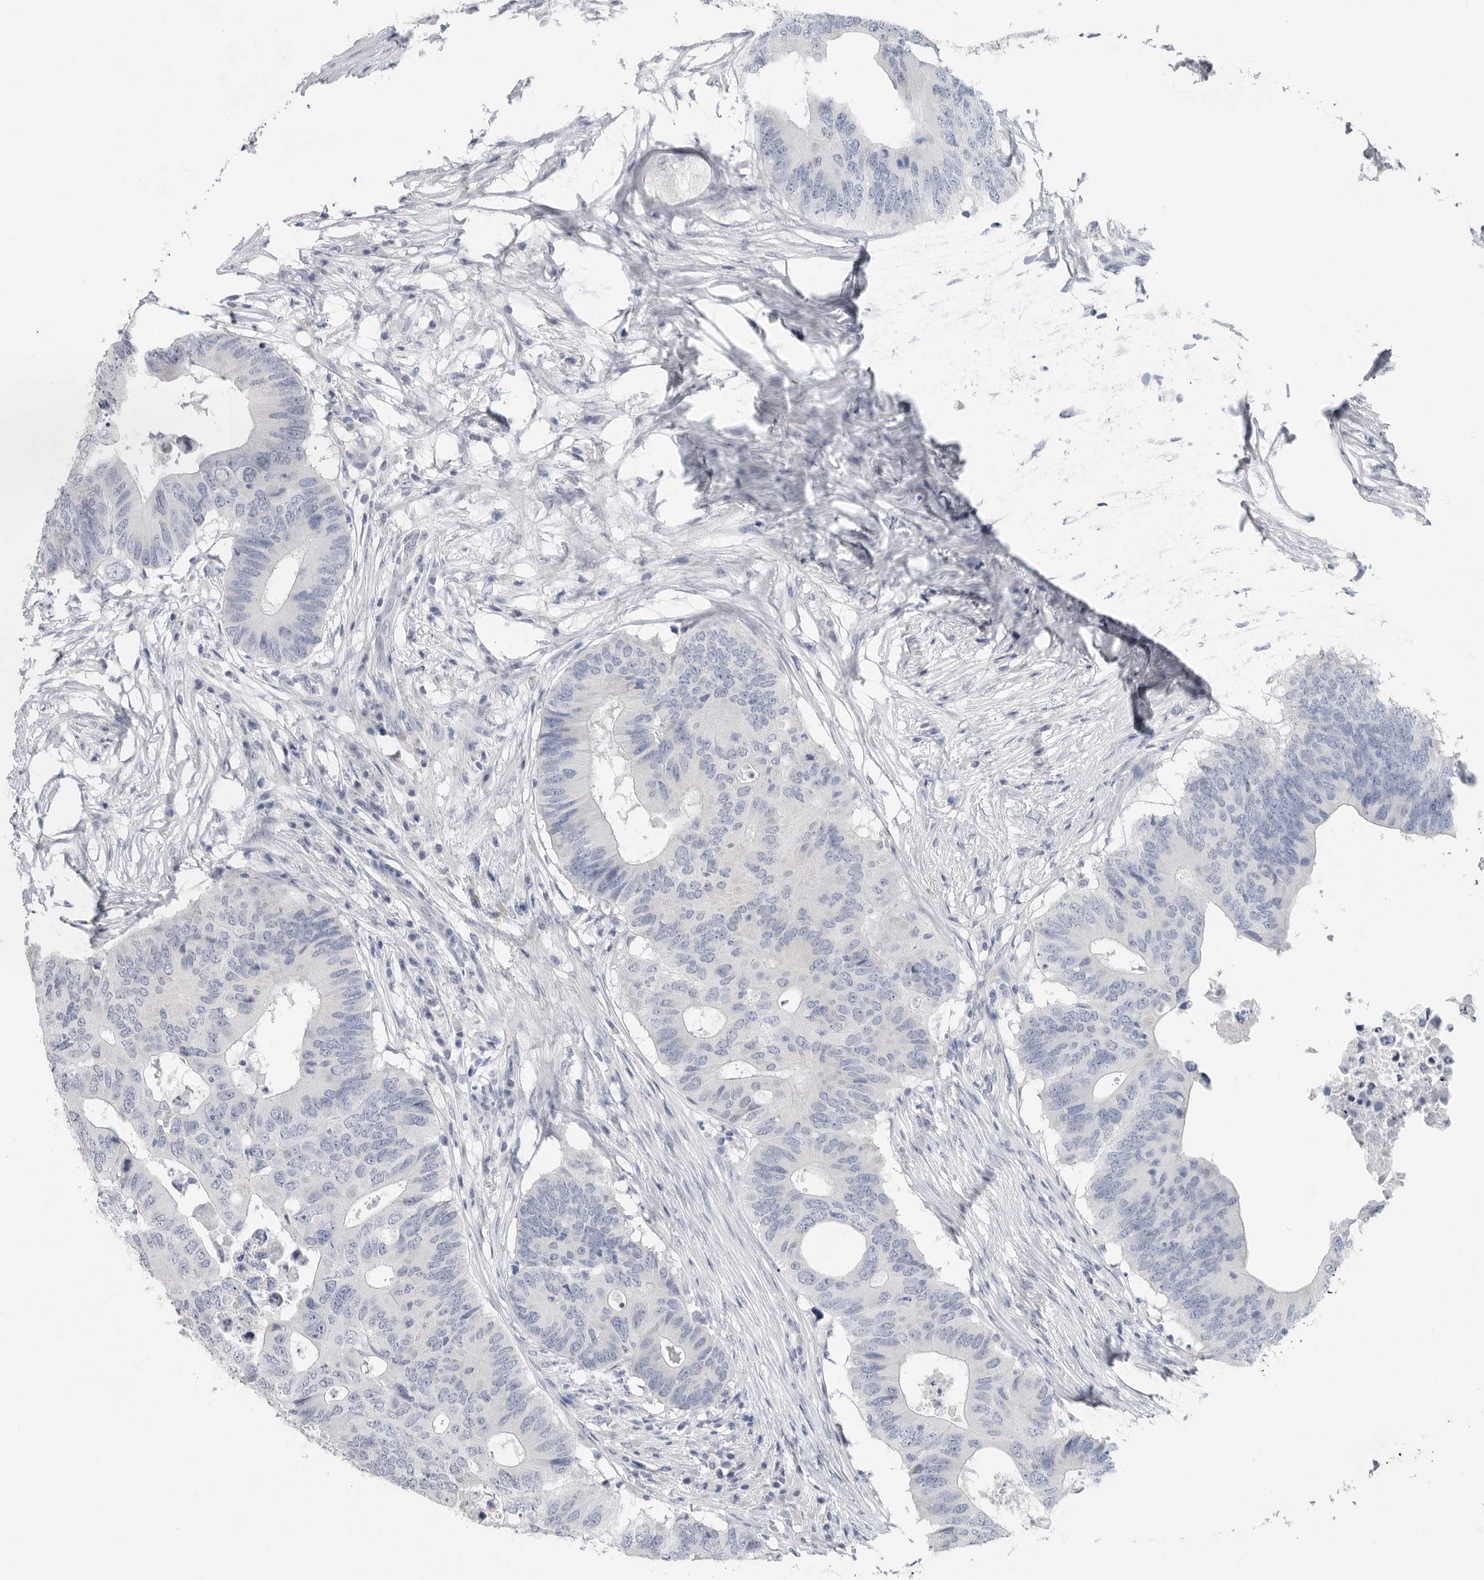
{"staining": {"intensity": "negative", "quantity": "none", "location": "none"}, "tissue": "colorectal cancer", "cell_type": "Tumor cells", "image_type": "cancer", "snomed": [{"axis": "morphology", "description": "Adenocarcinoma, NOS"}, {"axis": "topography", "description": "Colon"}], "caption": "High power microscopy image of an immunohistochemistry photomicrograph of colorectal cancer, revealing no significant positivity in tumor cells.", "gene": "REG4", "patient": {"sex": "male", "age": 71}}